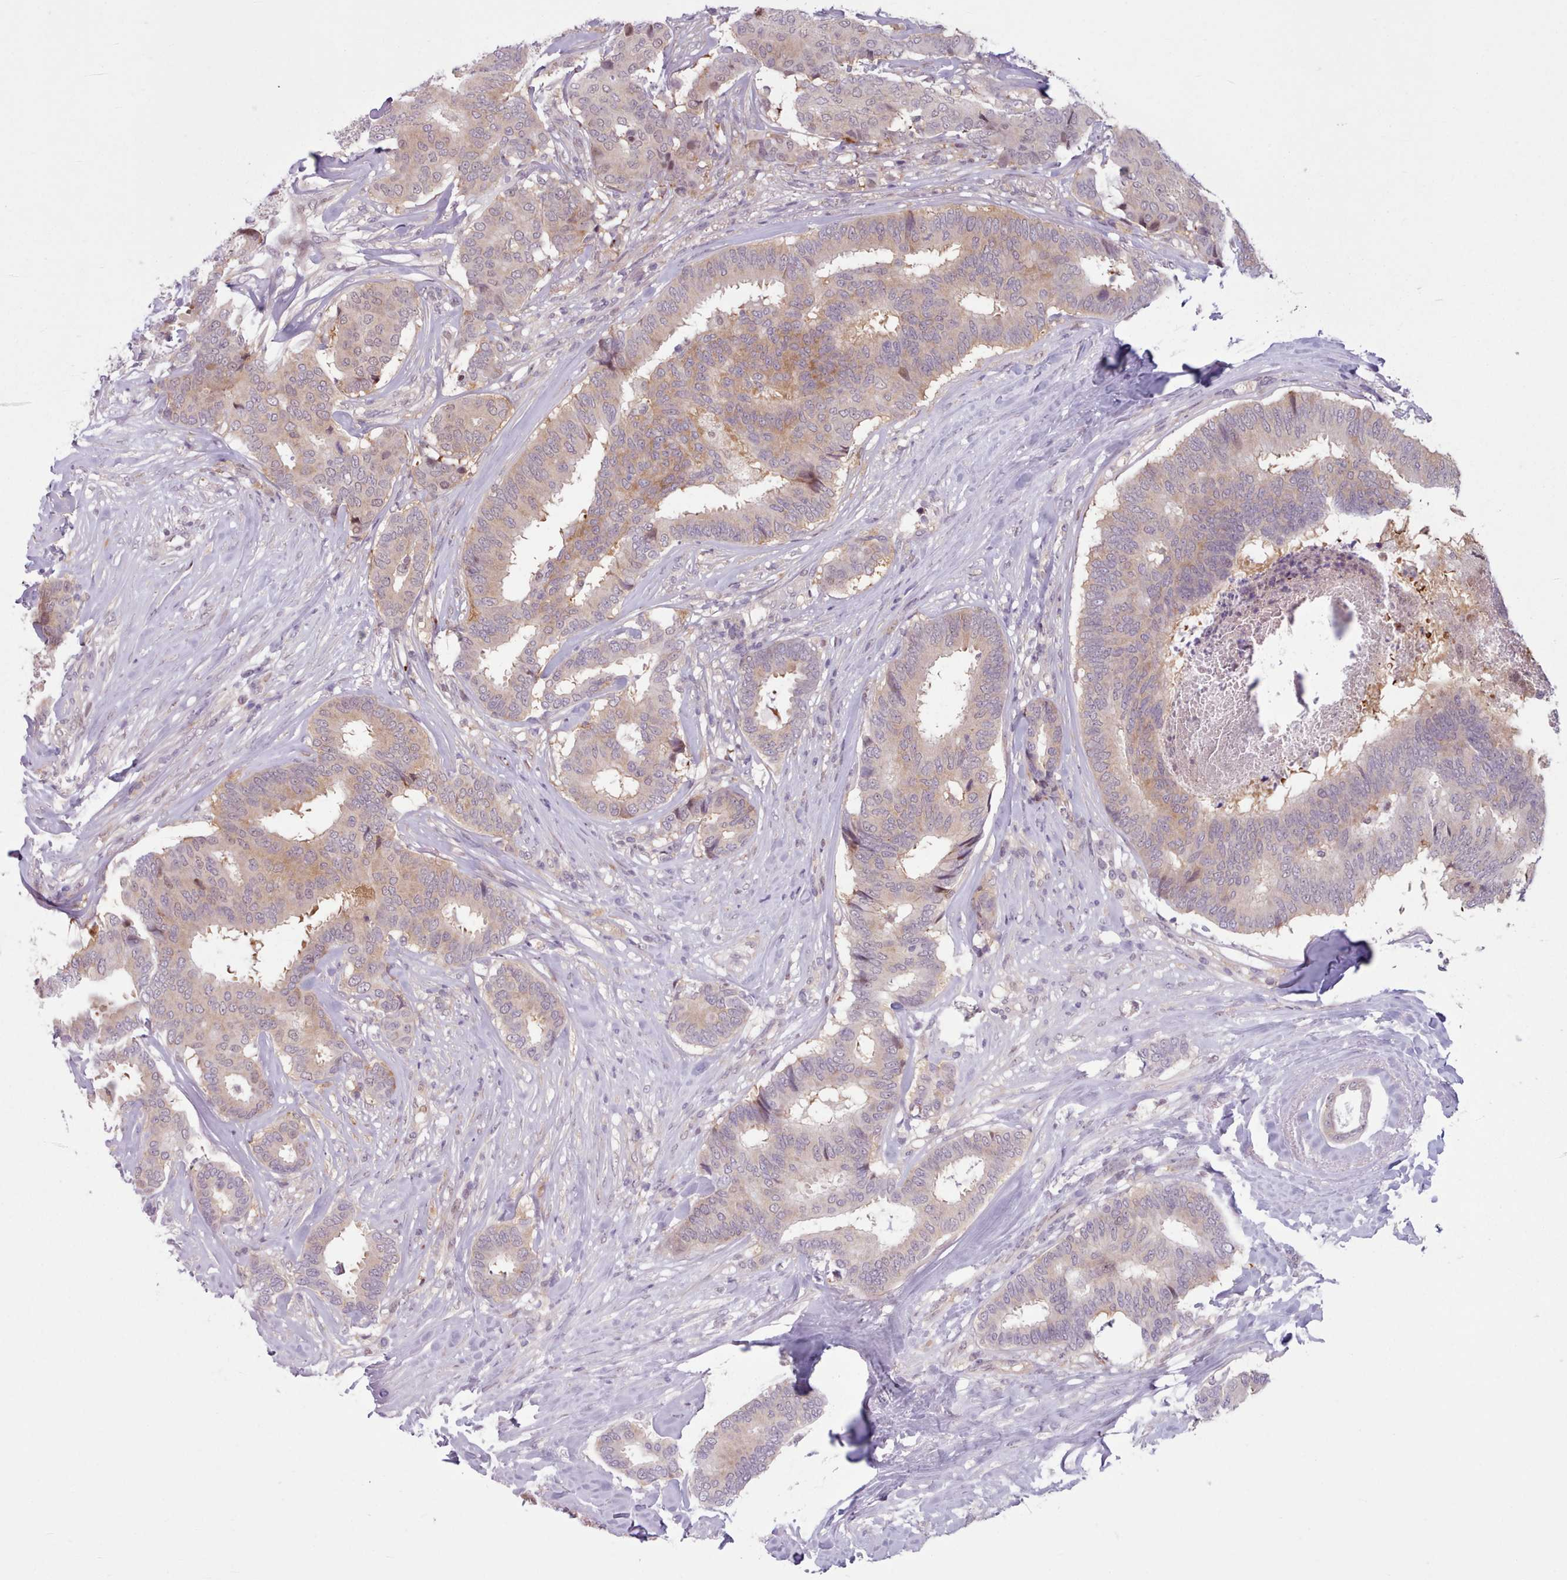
{"staining": {"intensity": "weak", "quantity": "<25%", "location": "cytoplasmic/membranous"}, "tissue": "breast cancer", "cell_type": "Tumor cells", "image_type": "cancer", "snomed": [{"axis": "morphology", "description": "Duct carcinoma"}, {"axis": "topography", "description": "Breast"}], "caption": "Immunohistochemistry of human intraductal carcinoma (breast) shows no staining in tumor cells.", "gene": "KBTBD7", "patient": {"sex": "female", "age": 75}}